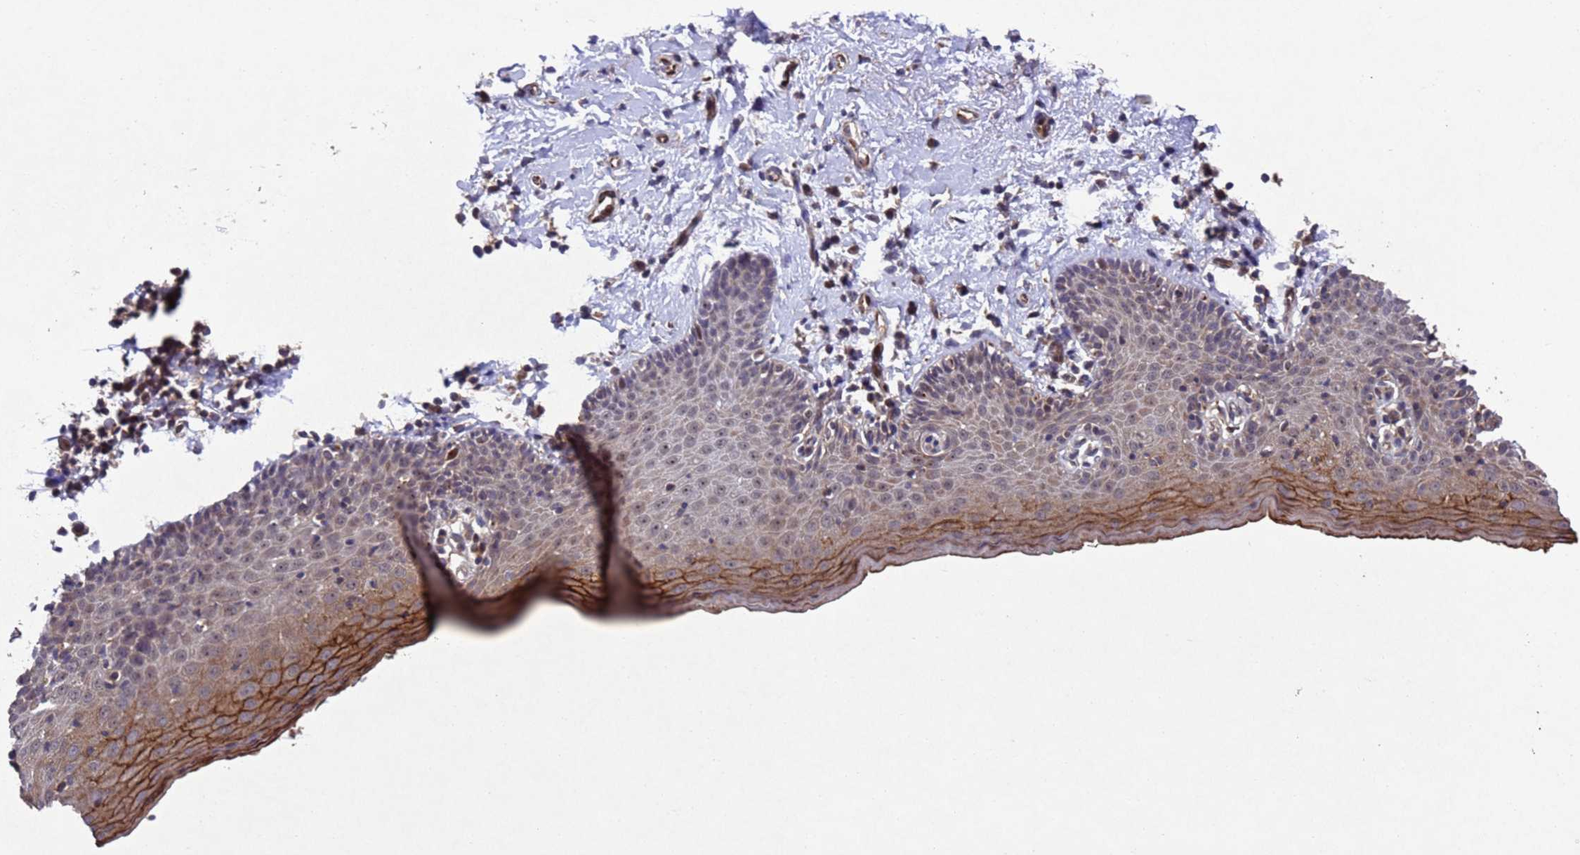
{"staining": {"intensity": "strong", "quantity": "25%-75%", "location": "cytoplasmic/membranous"}, "tissue": "skin", "cell_type": "Epidermal cells", "image_type": "normal", "snomed": [{"axis": "morphology", "description": "Normal tissue, NOS"}, {"axis": "topography", "description": "Vulva"}], "caption": "This image displays benign skin stained with IHC to label a protein in brown. The cytoplasmic/membranous of epidermal cells show strong positivity for the protein. Nuclei are counter-stained blue.", "gene": "TBK1", "patient": {"sex": "female", "age": 66}}